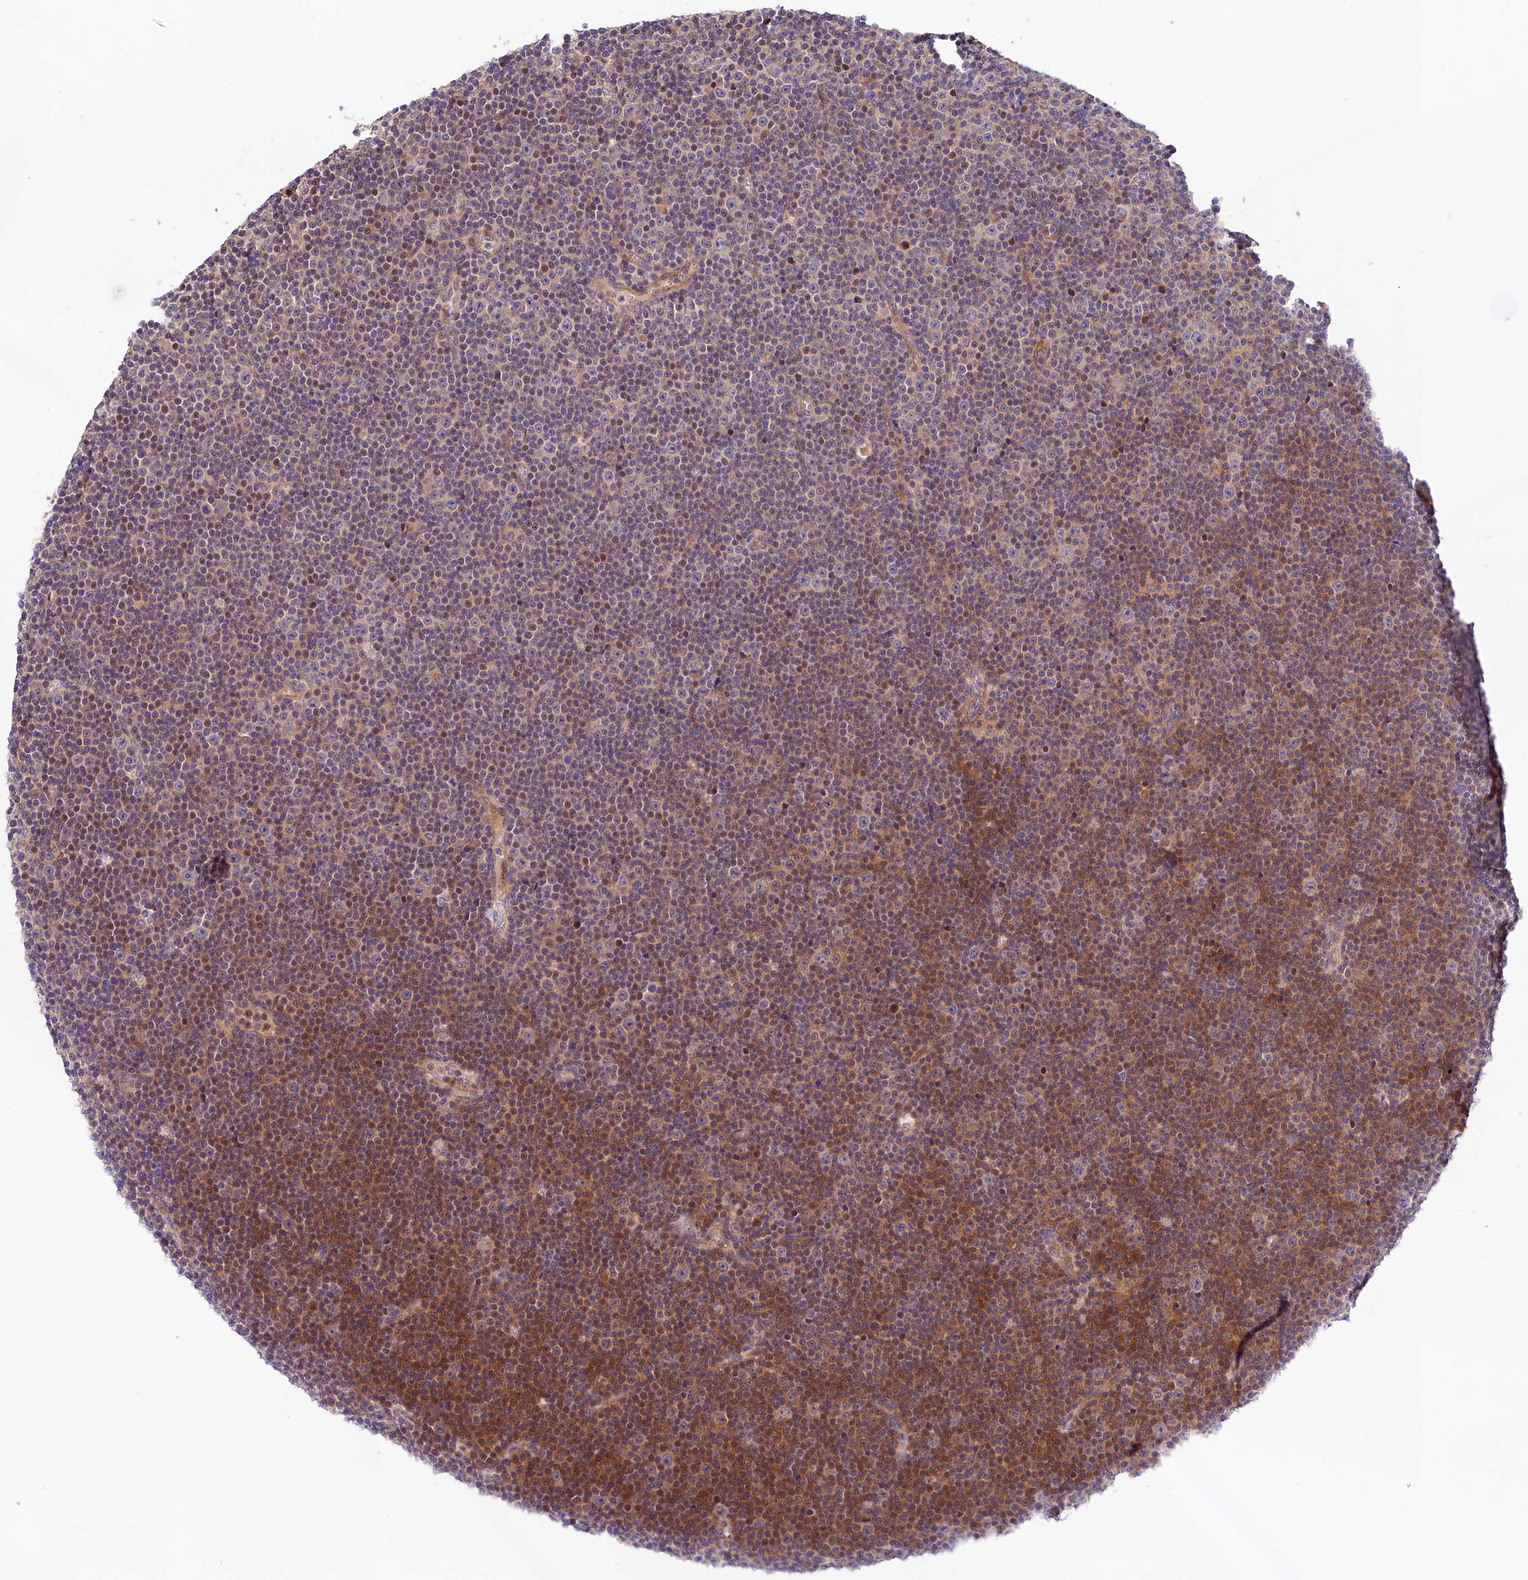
{"staining": {"intensity": "moderate", "quantity": "25%-75%", "location": "nuclear"}, "tissue": "lymphoma", "cell_type": "Tumor cells", "image_type": "cancer", "snomed": [{"axis": "morphology", "description": "Malignant lymphoma, non-Hodgkin's type, Low grade"}, {"axis": "topography", "description": "Lymph node"}], "caption": "Low-grade malignant lymphoma, non-Hodgkin's type tissue shows moderate nuclear staining in about 25%-75% of tumor cells, visualized by immunohistochemistry.", "gene": "ARMC6", "patient": {"sex": "female", "age": 67}}